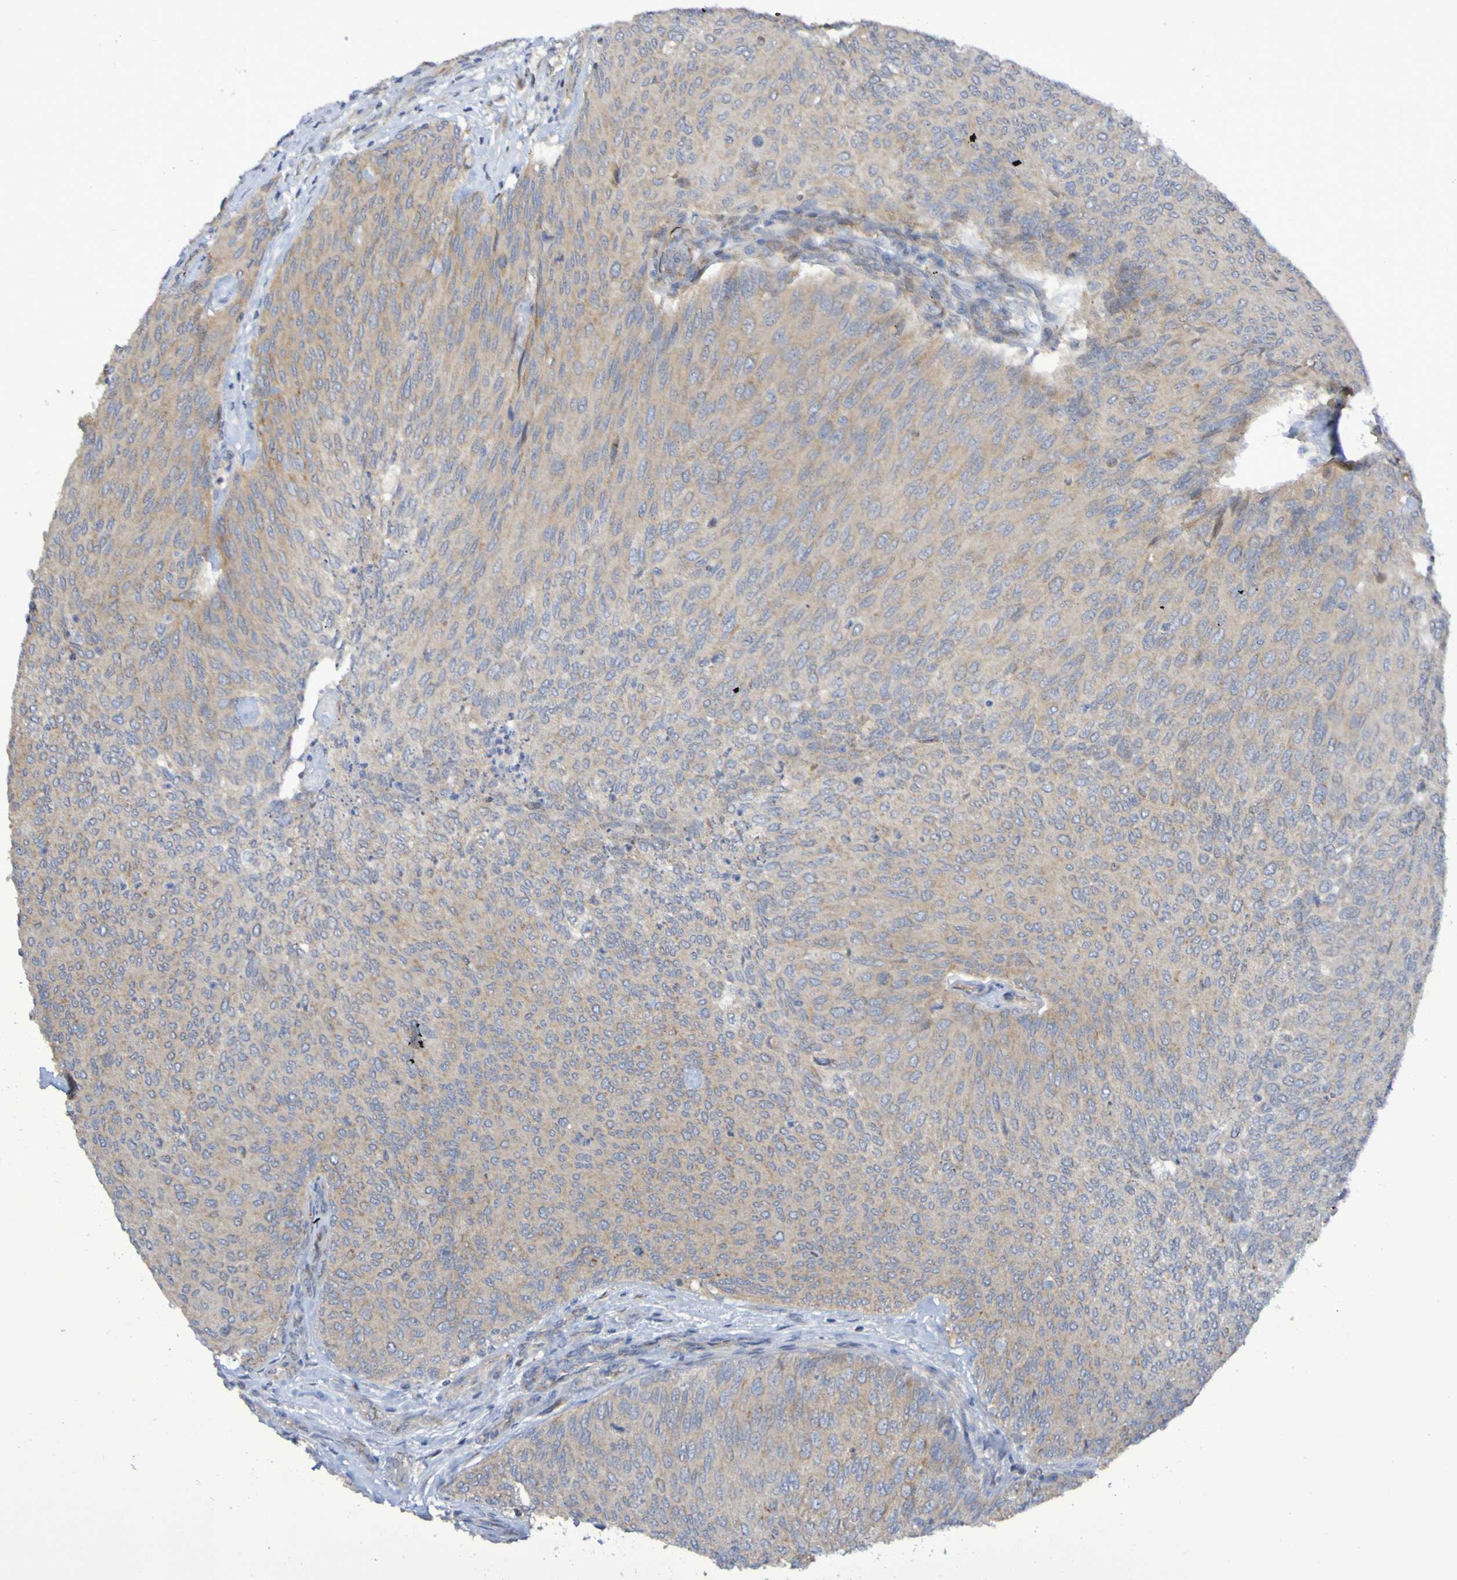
{"staining": {"intensity": "weak", "quantity": ">75%", "location": "cytoplasmic/membranous"}, "tissue": "urothelial cancer", "cell_type": "Tumor cells", "image_type": "cancer", "snomed": [{"axis": "morphology", "description": "Urothelial carcinoma, Low grade"}, {"axis": "topography", "description": "Urinary bladder"}], "caption": "Immunohistochemical staining of human low-grade urothelial carcinoma exhibits low levels of weak cytoplasmic/membranous protein expression in approximately >75% of tumor cells.", "gene": "LMBRD2", "patient": {"sex": "female", "age": 79}}